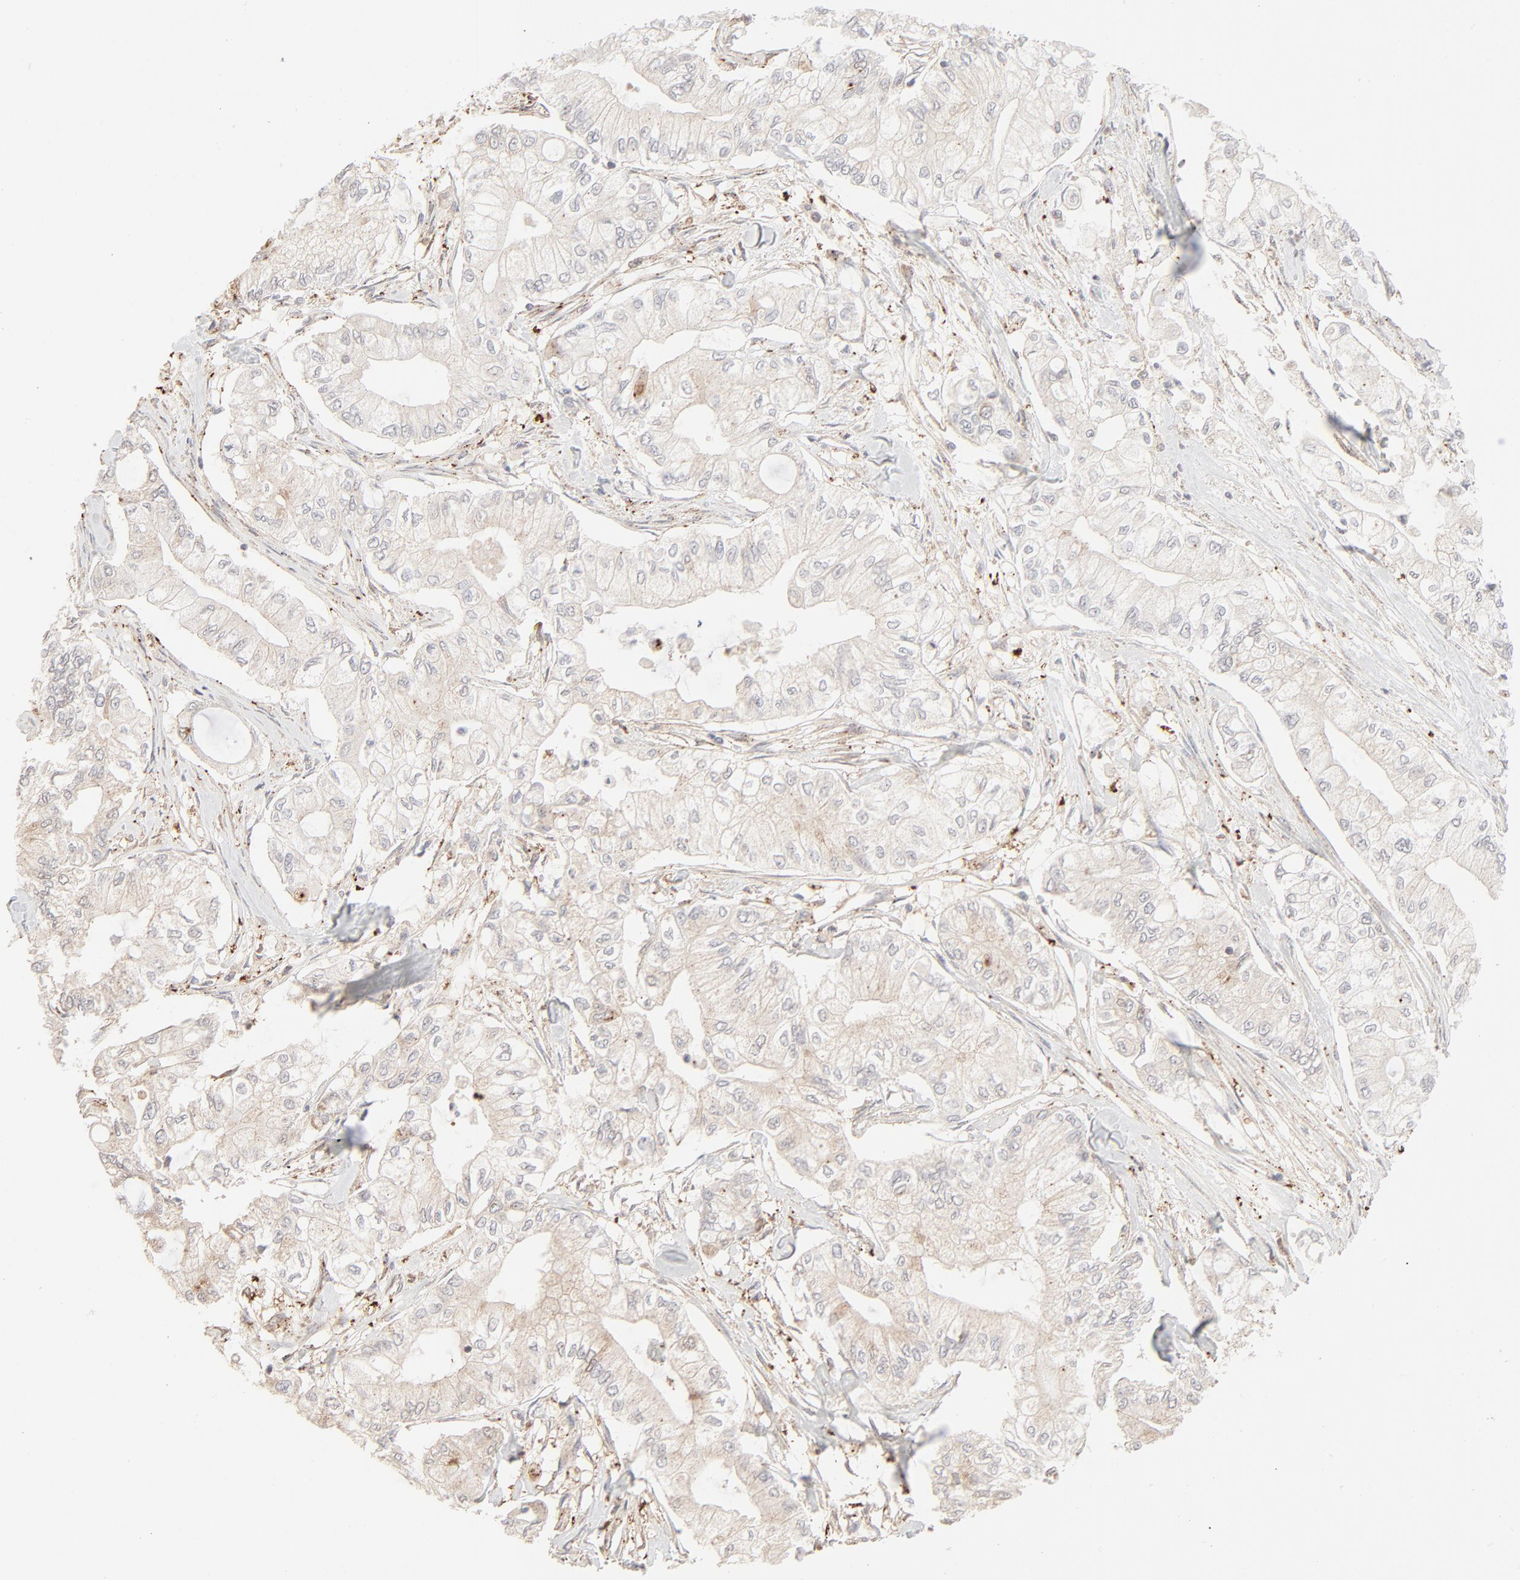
{"staining": {"intensity": "negative", "quantity": "none", "location": "none"}, "tissue": "pancreatic cancer", "cell_type": "Tumor cells", "image_type": "cancer", "snomed": [{"axis": "morphology", "description": "Adenocarcinoma, NOS"}, {"axis": "topography", "description": "Pancreas"}], "caption": "Immunohistochemical staining of human pancreatic cancer shows no significant expression in tumor cells.", "gene": "LGALS2", "patient": {"sex": "male", "age": 79}}